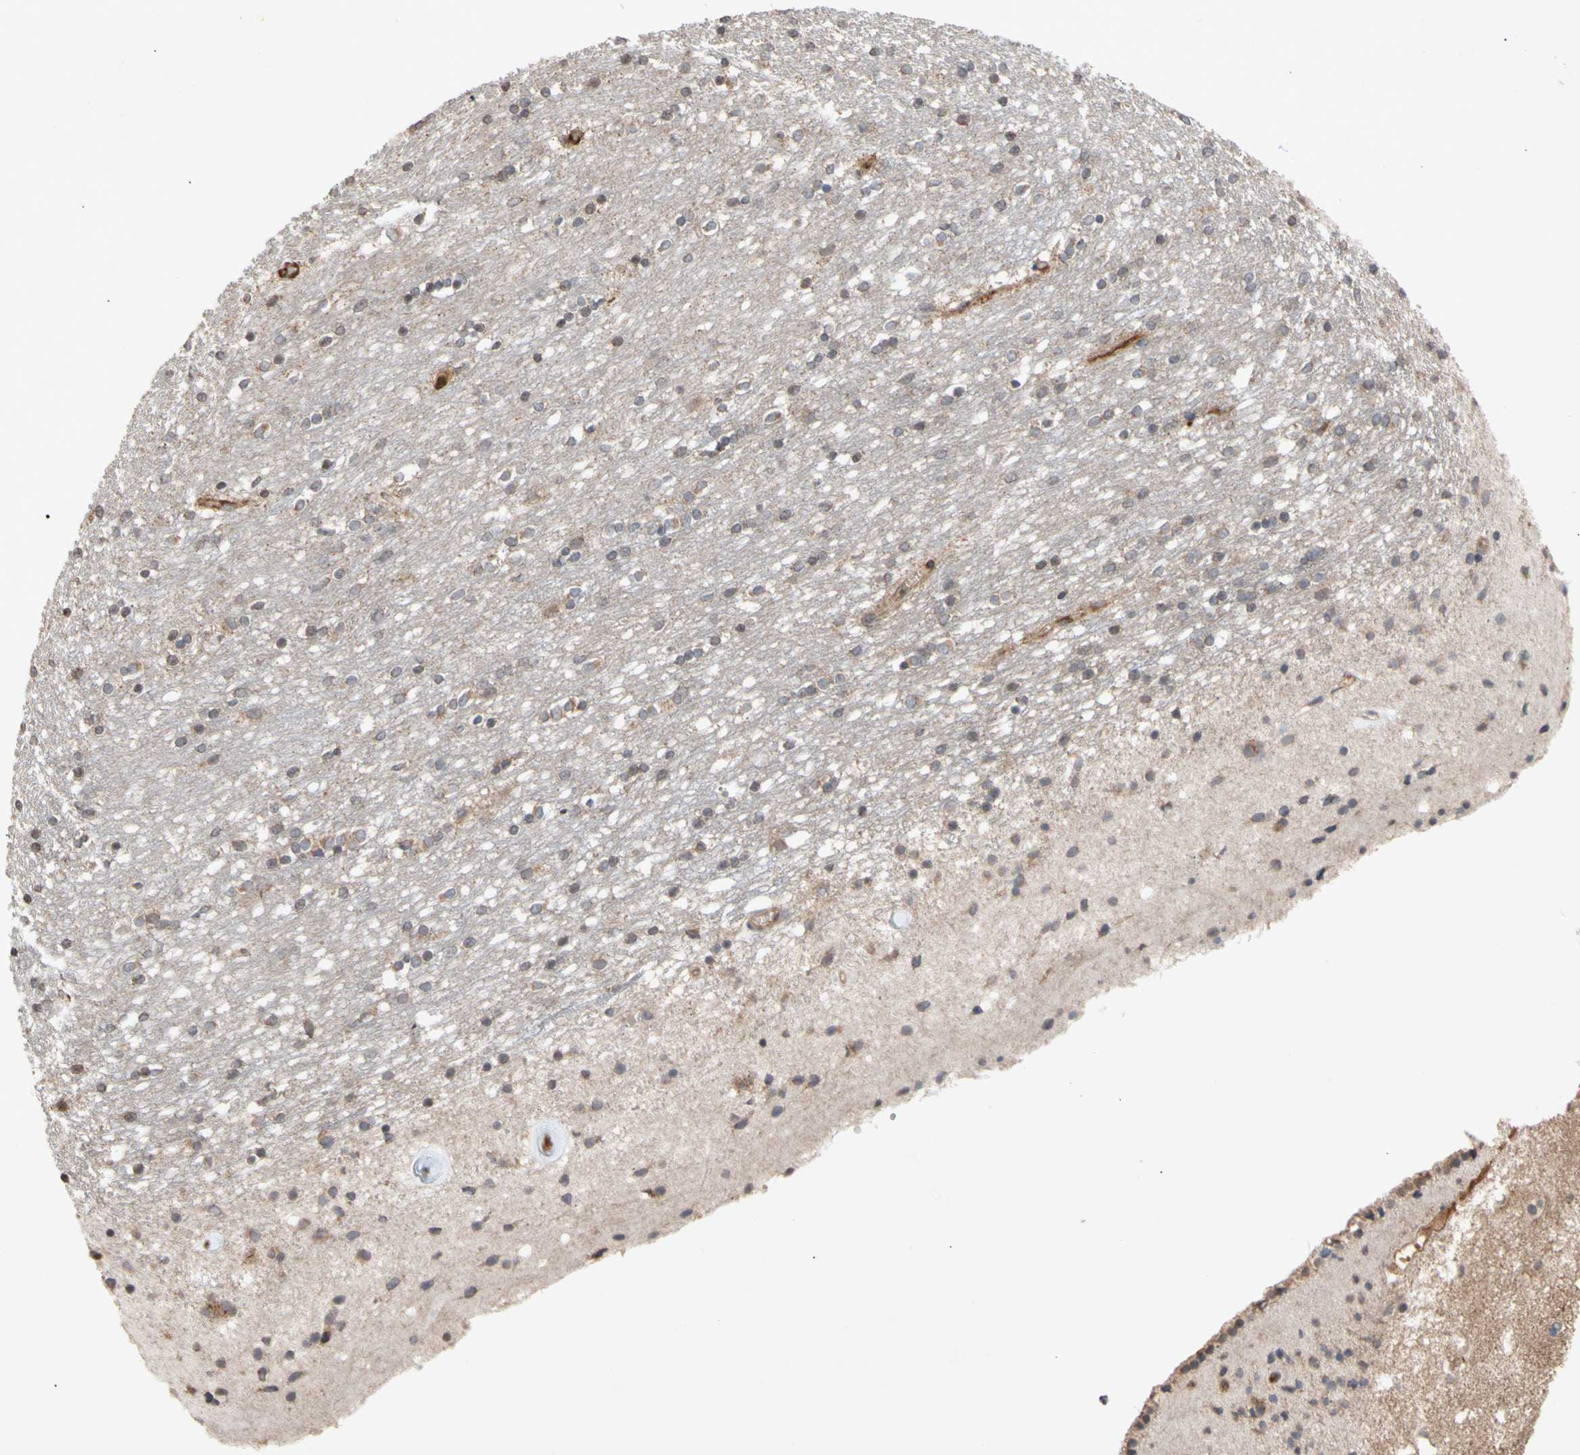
{"staining": {"intensity": "moderate", "quantity": "25%-75%", "location": "cytoplasmic/membranous"}, "tissue": "caudate", "cell_type": "Glial cells", "image_type": "normal", "snomed": [{"axis": "morphology", "description": "Normal tissue, NOS"}, {"axis": "topography", "description": "Lateral ventricle wall"}], "caption": "Protein analysis of normal caudate shows moderate cytoplasmic/membranous expression in about 25%-75% of glial cells.", "gene": "NECTIN3", "patient": {"sex": "female", "age": 54}}